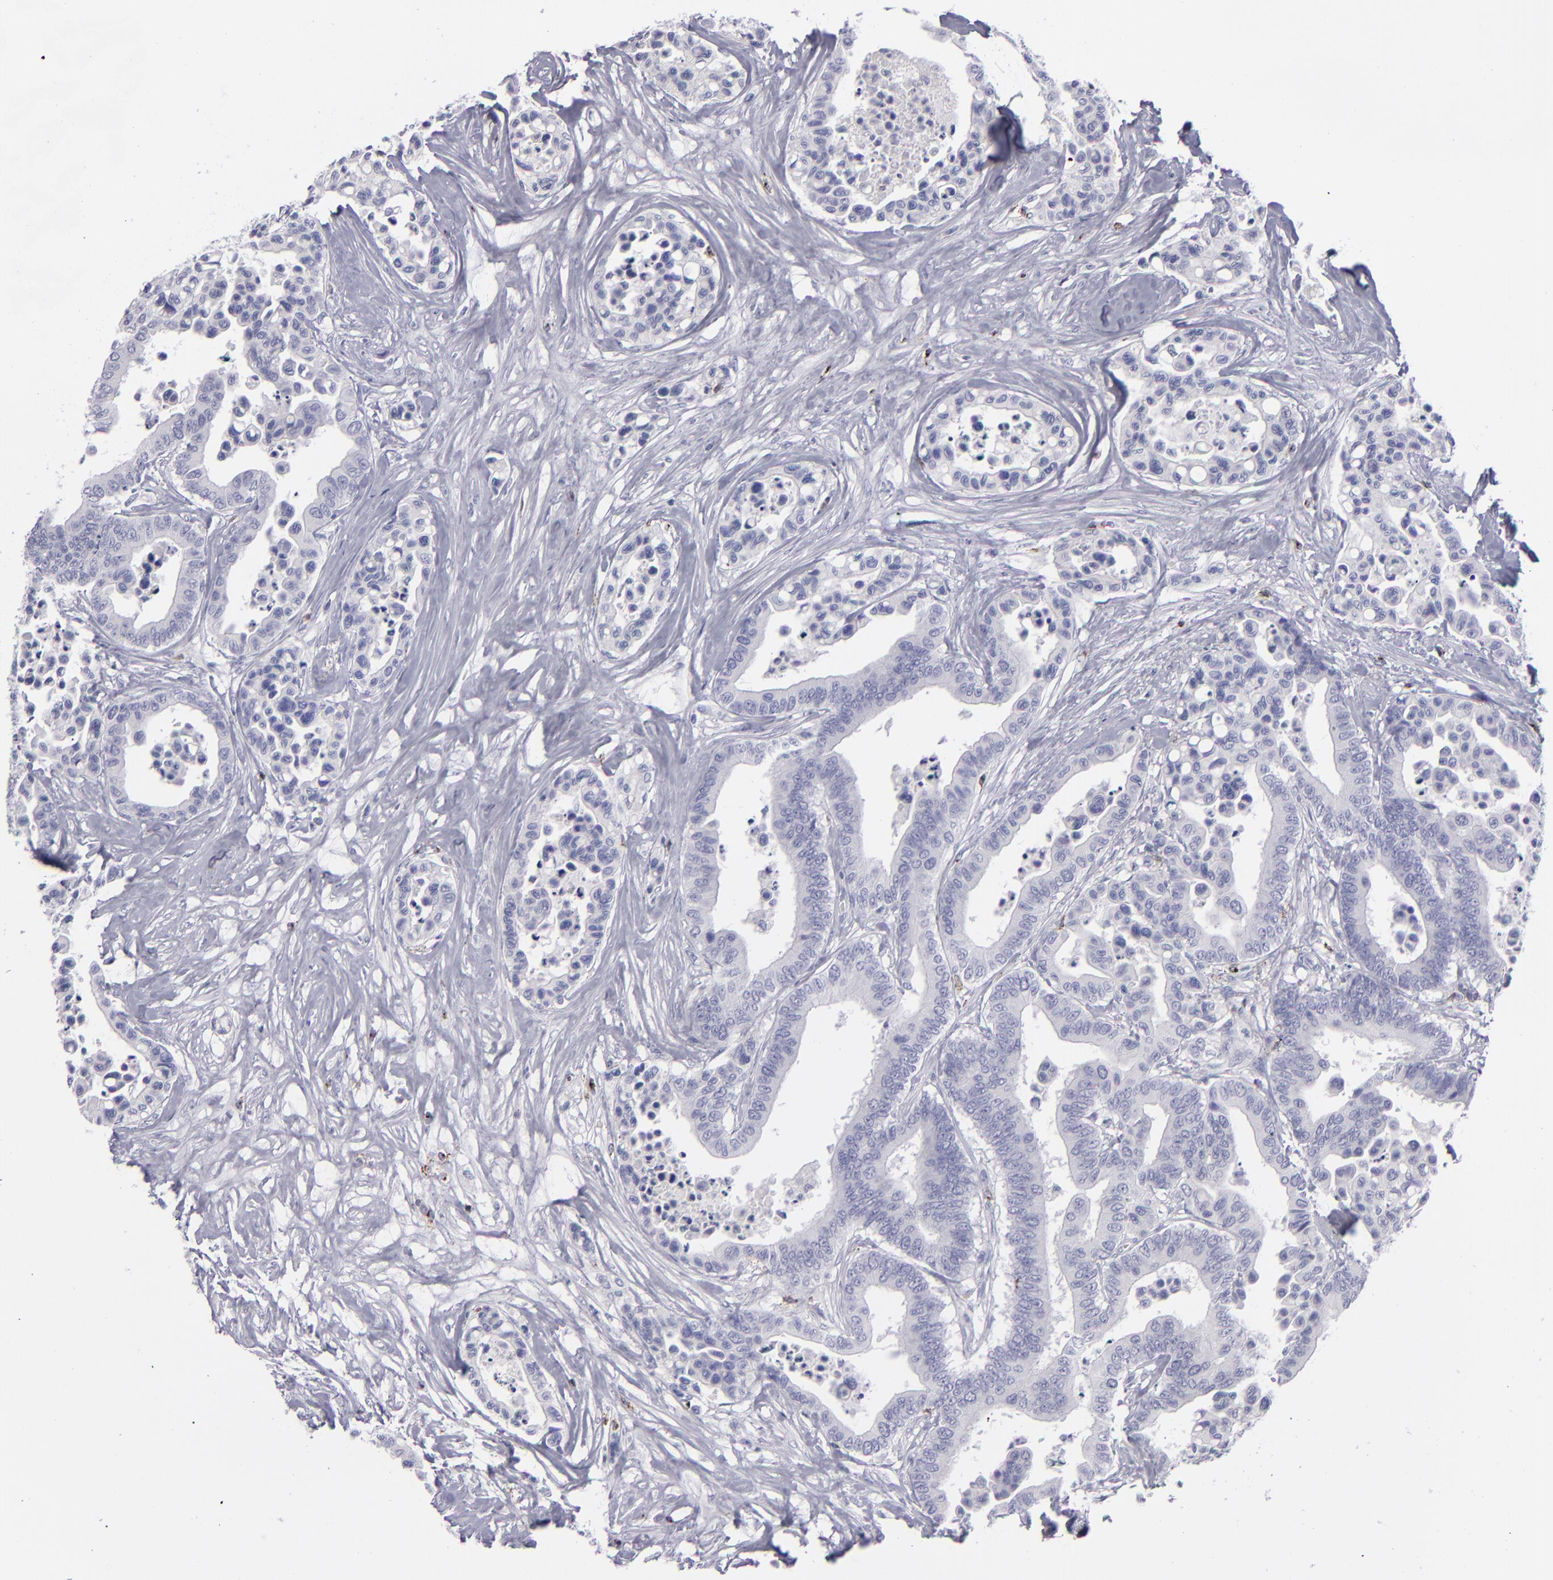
{"staining": {"intensity": "negative", "quantity": "none", "location": "none"}, "tissue": "colorectal cancer", "cell_type": "Tumor cells", "image_type": "cancer", "snomed": [{"axis": "morphology", "description": "Adenocarcinoma, NOS"}, {"axis": "topography", "description": "Colon"}], "caption": "Immunohistochemistry (IHC) histopathology image of neoplastic tissue: colorectal adenocarcinoma stained with DAB displays no significant protein expression in tumor cells.", "gene": "CD2", "patient": {"sex": "male", "age": 82}}